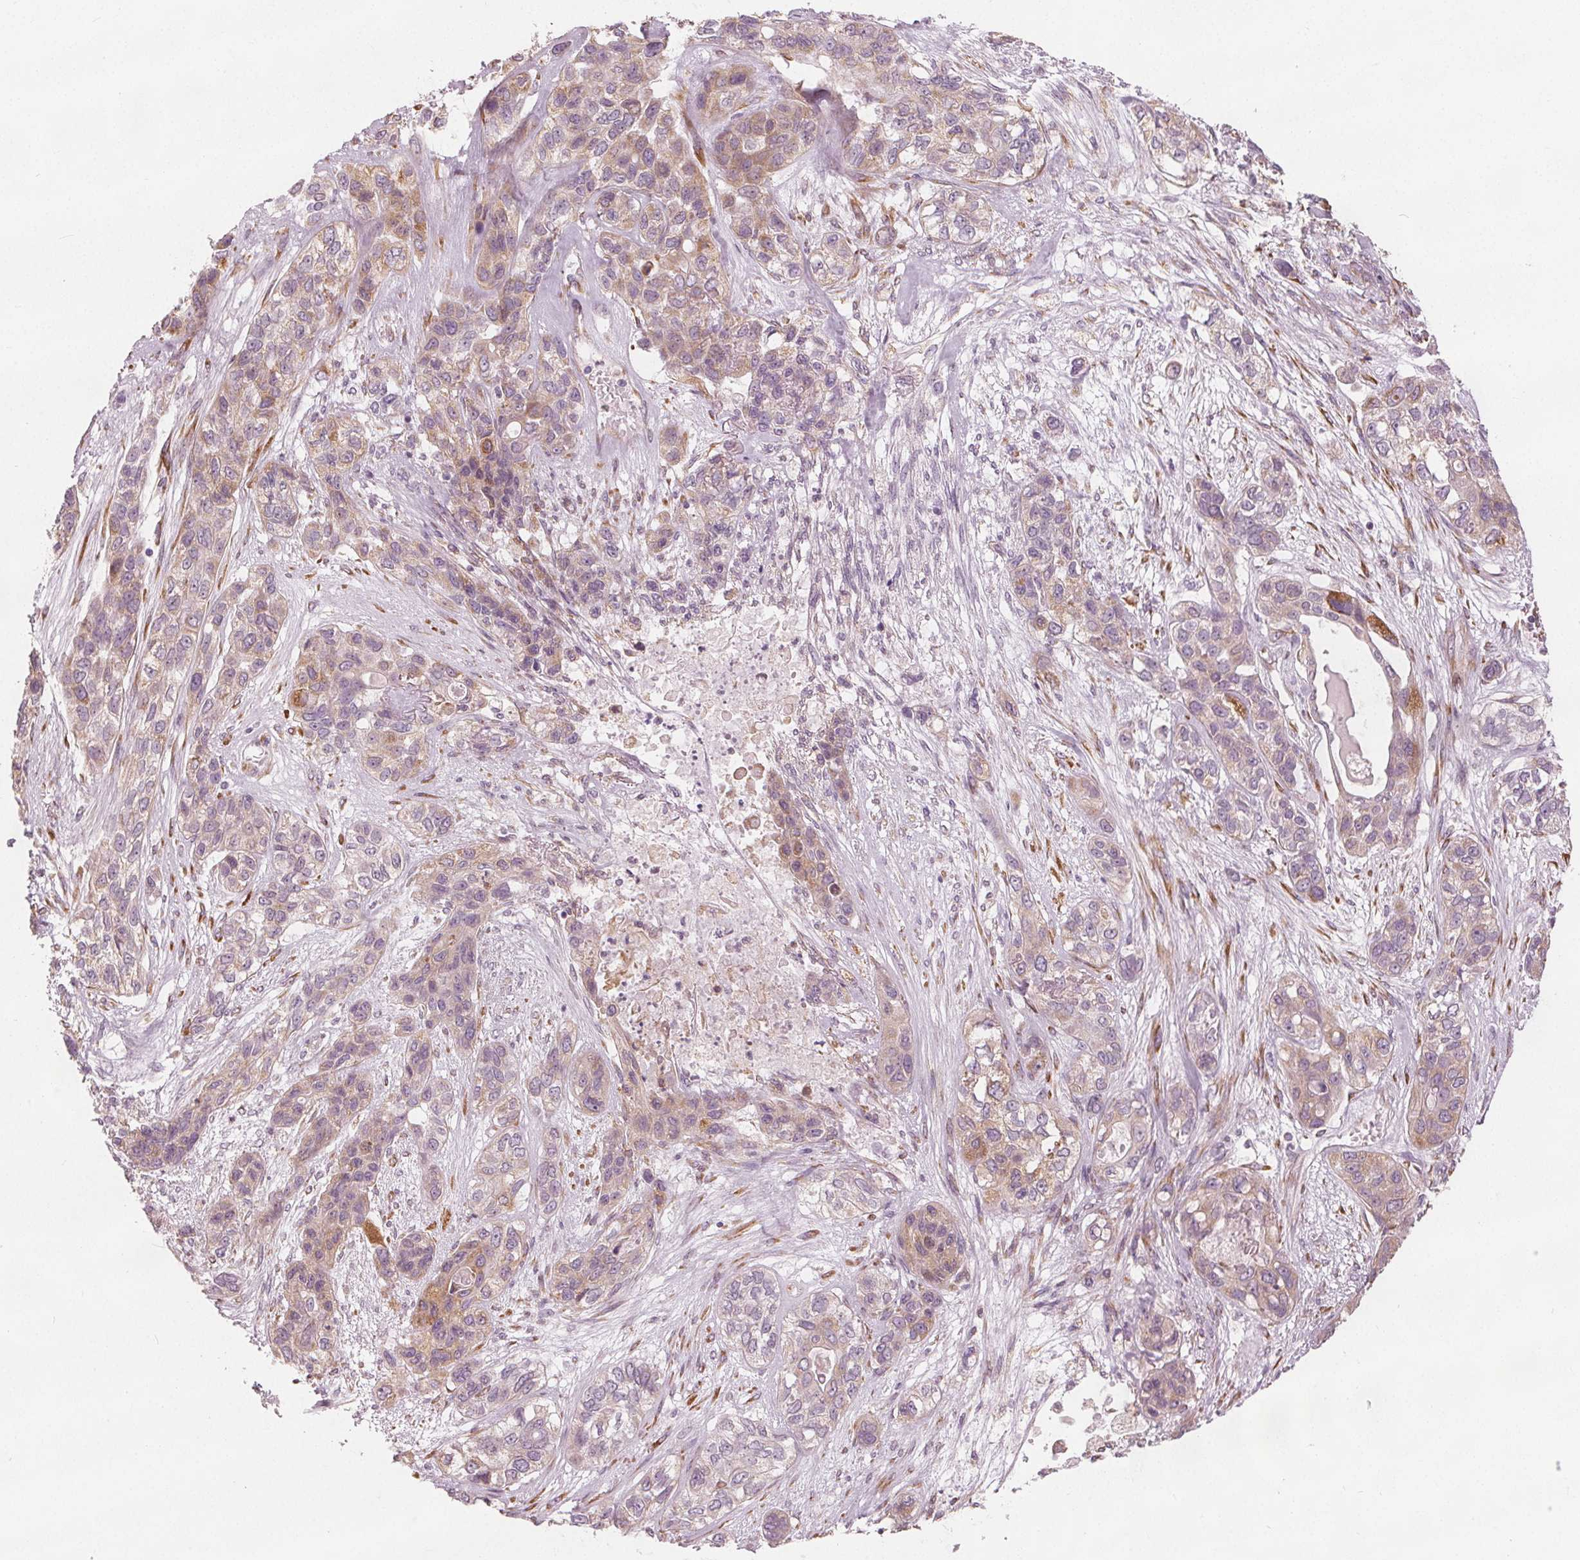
{"staining": {"intensity": "weak", "quantity": "25%-75%", "location": "cytoplasmic/membranous"}, "tissue": "lung cancer", "cell_type": "Tumor cells", "image_type": "cancer", "snomed": [{"axis": "morphology", "description": "Squamous cell carcinoma, NOS"}, {"axis": "topography", "description": "Lung"}], "caption": "Protein analysis of lung cancer tissue exhibits weak cytoplasmic/membranous staining in approximately 25%-75% of tumor cells. (DAB = brown stain, brightfield microscopy at high magnification).", "gene": "BRSK1", "patient": {"sex": "female", "age": 70}}